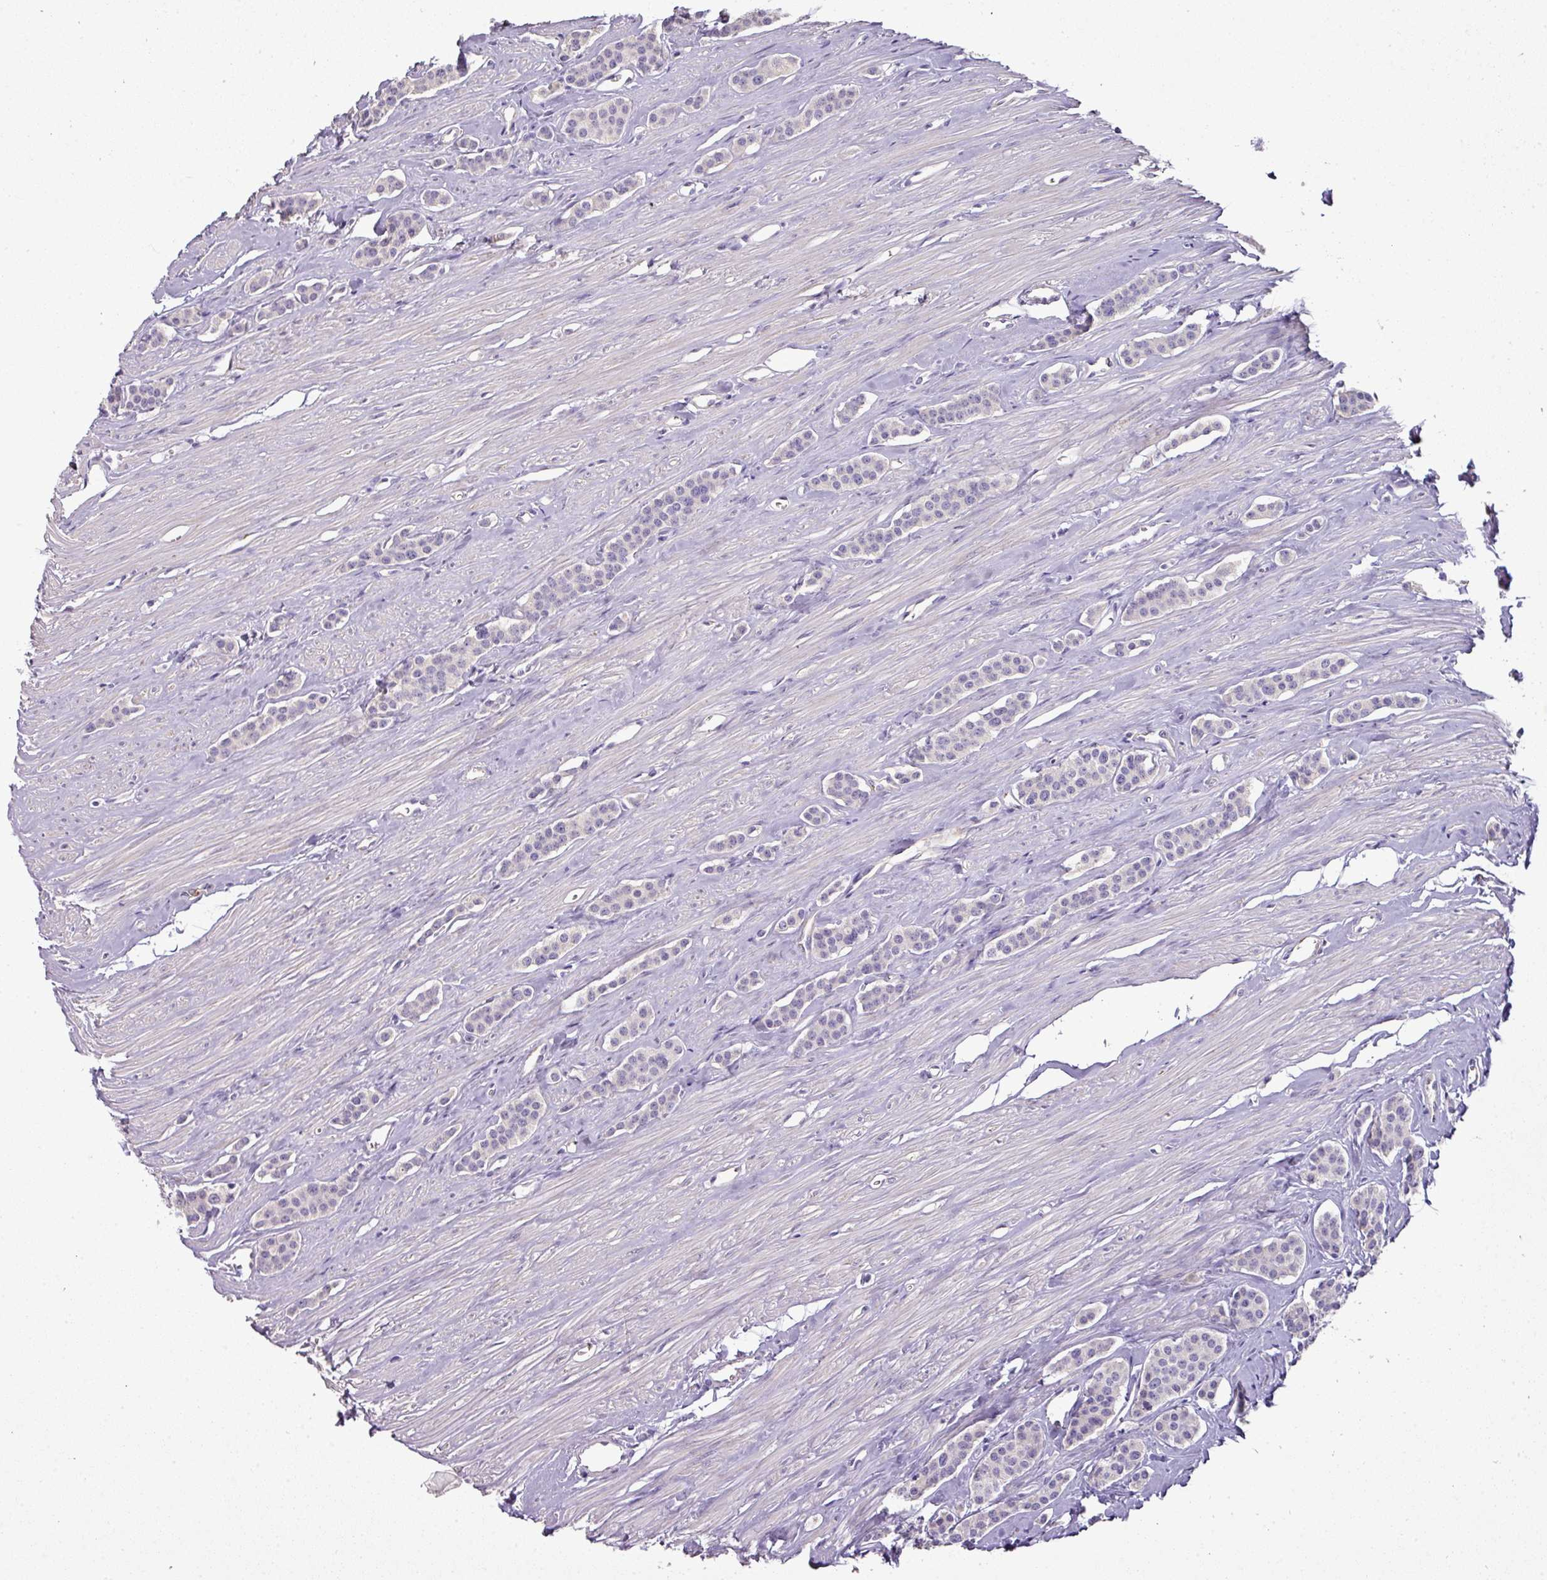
{"staining": {"intensity": "negative", "quantity": "none", "location": "none"}, "tissue": "carcinoid", "cell_type": "Tumor cells", "image_type": "cancer", "snomed": [{"axis": "morphology", "description": "Carcinoid, malignant, NOS"}, {"axis": "topography", "description": "Small intestine"}], "caption": "Tumor cells show no significant positivity in carcinoid.", "gene": "BRINP2", "patient": {"sex": "male", "age": 60}}